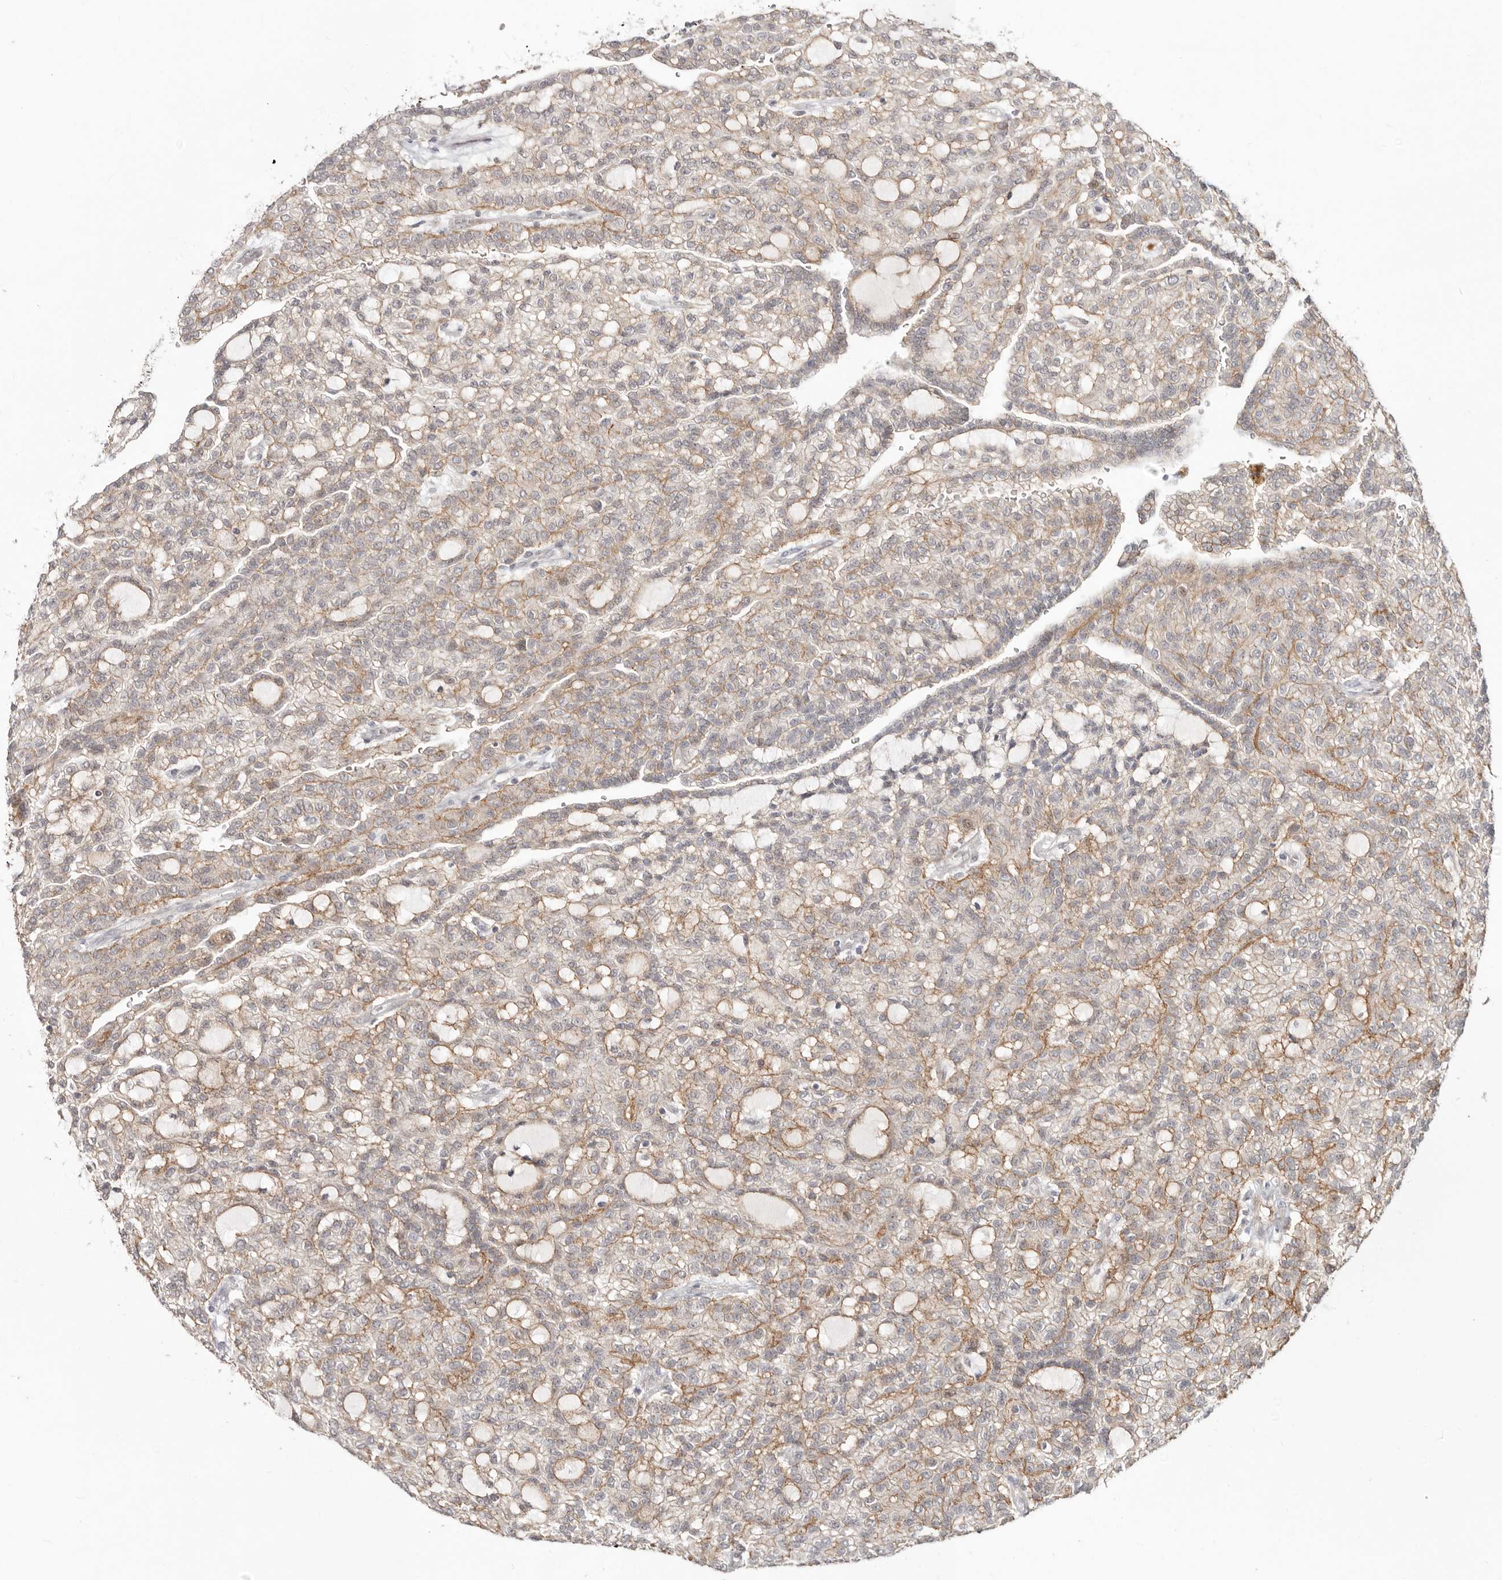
{"staining": {"intensity": "weak", "quantity": "25%-75%", "location": "cytoplasmic/membranous"}, "tissue": "renal cancer", "cell_type": "Tumor cells", "image_type": "cancer", "snomed": [{"axis": "morphology", "description": "Adenocarcinoma, NOS"}, {"axis": "topography", "description": "Kidney"}], "caption": "Weak cytoplasmic/membranous positivity is appreciated in approximately 25%-75% of tumor cells in renal cancer.", "gene": "SZT2", "patient": {"sex": "male", "age": 63}}